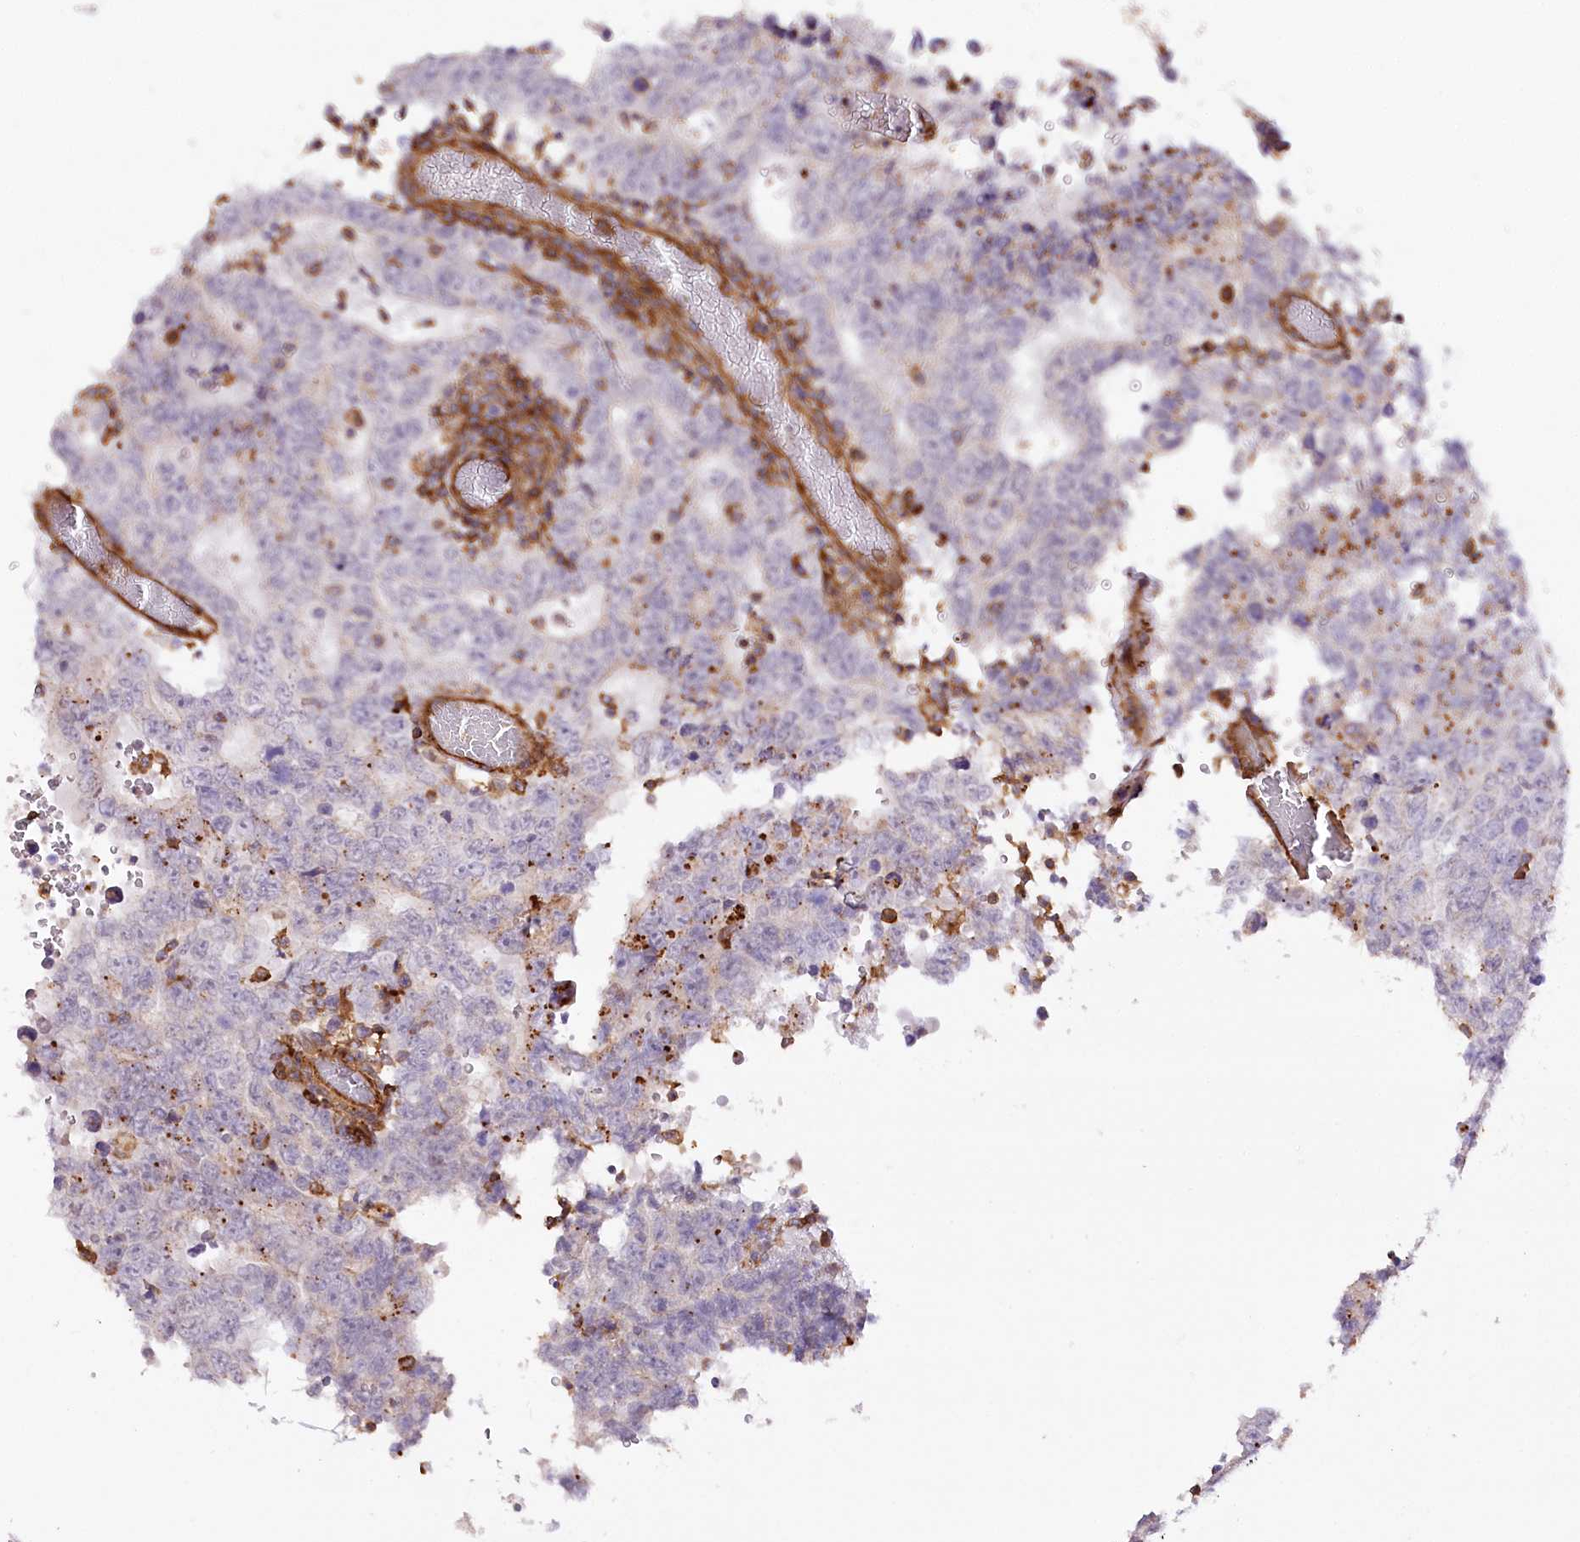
{"staining": {"intensity": "negative", "quantity": "none", "location": "none"}, "tissue": "testis cancer", "cell_type": "Tumor cells", "image_type": "cancer", "snomed": [{"axis": "morphology", "description": "Carcinoma, Embryonal, NOS"}, {"axis": "topography", "description": "Testis"}], "caption": "Testis cancer (embryonal carcinoma) stained for a protein using immunohistochemistry reveals no expression tumor cells.", "gene": "SYNPO2", "patient": {"sex": "male", "age": 26}}